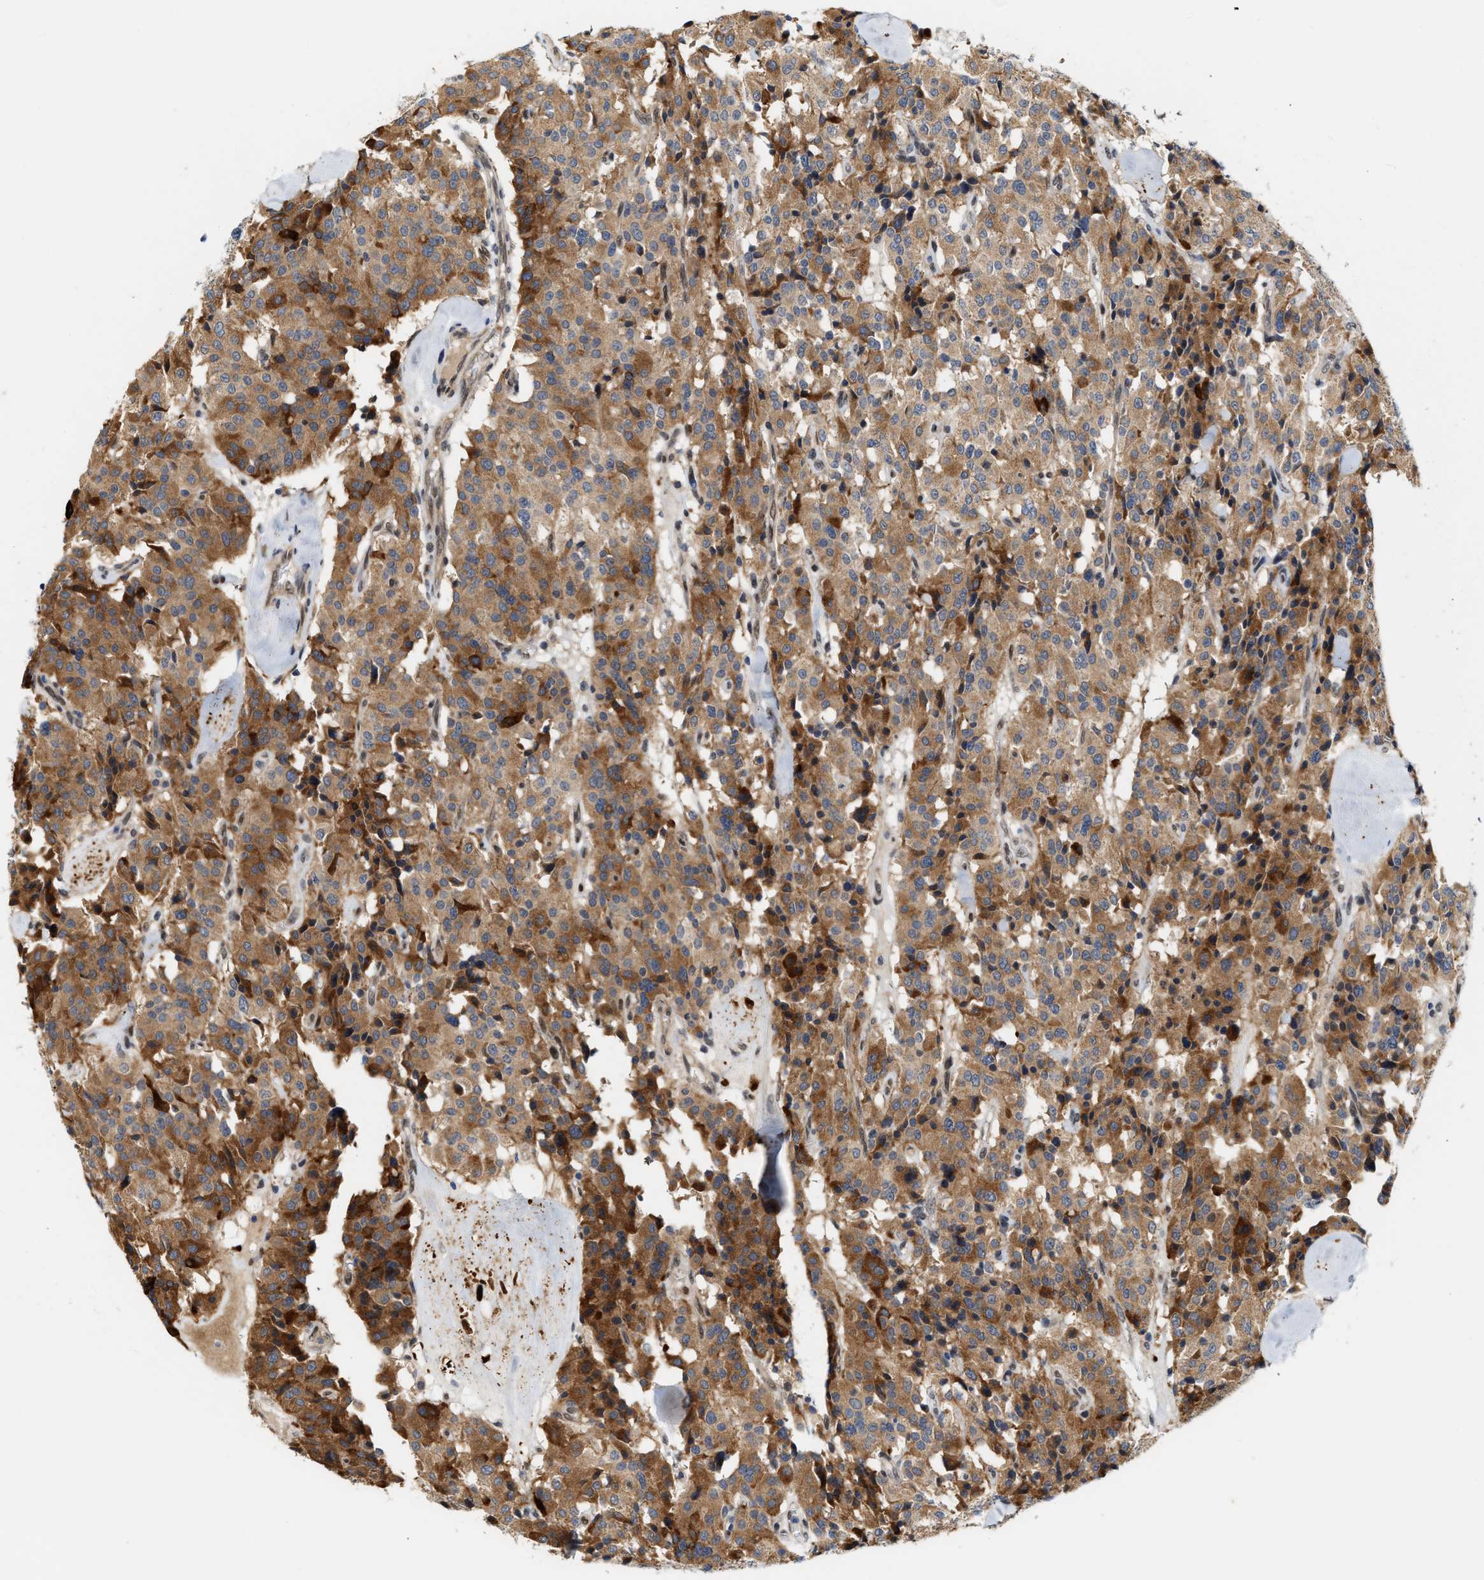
{"staining": {"intensity": "moderate", "quantity": ">75%", "location": "cytoplasmic/membranous"}, "tissue": "carcinoid", "cell_type": "Tumor cells", "image_type": "cancer", "snomed": [{"axis": "morphology", "description": "Carcinoid, malignant, NOS"}, {"axis": "topography", "description": "Lung"}], "caption": "Malignant carcinoid was stained to show a protein in brown. There is medium levels of moderate cytoplasmic/membranous staining in about >75% of tumor cells. (Stains: DAB (3,3'-diaminobenzidine) in brown, nuclei in blue, Microscopy: brightfield microscopy at high magnification).", "gene": "TCF4", "patient": {"sex": "male", "age": 30}}